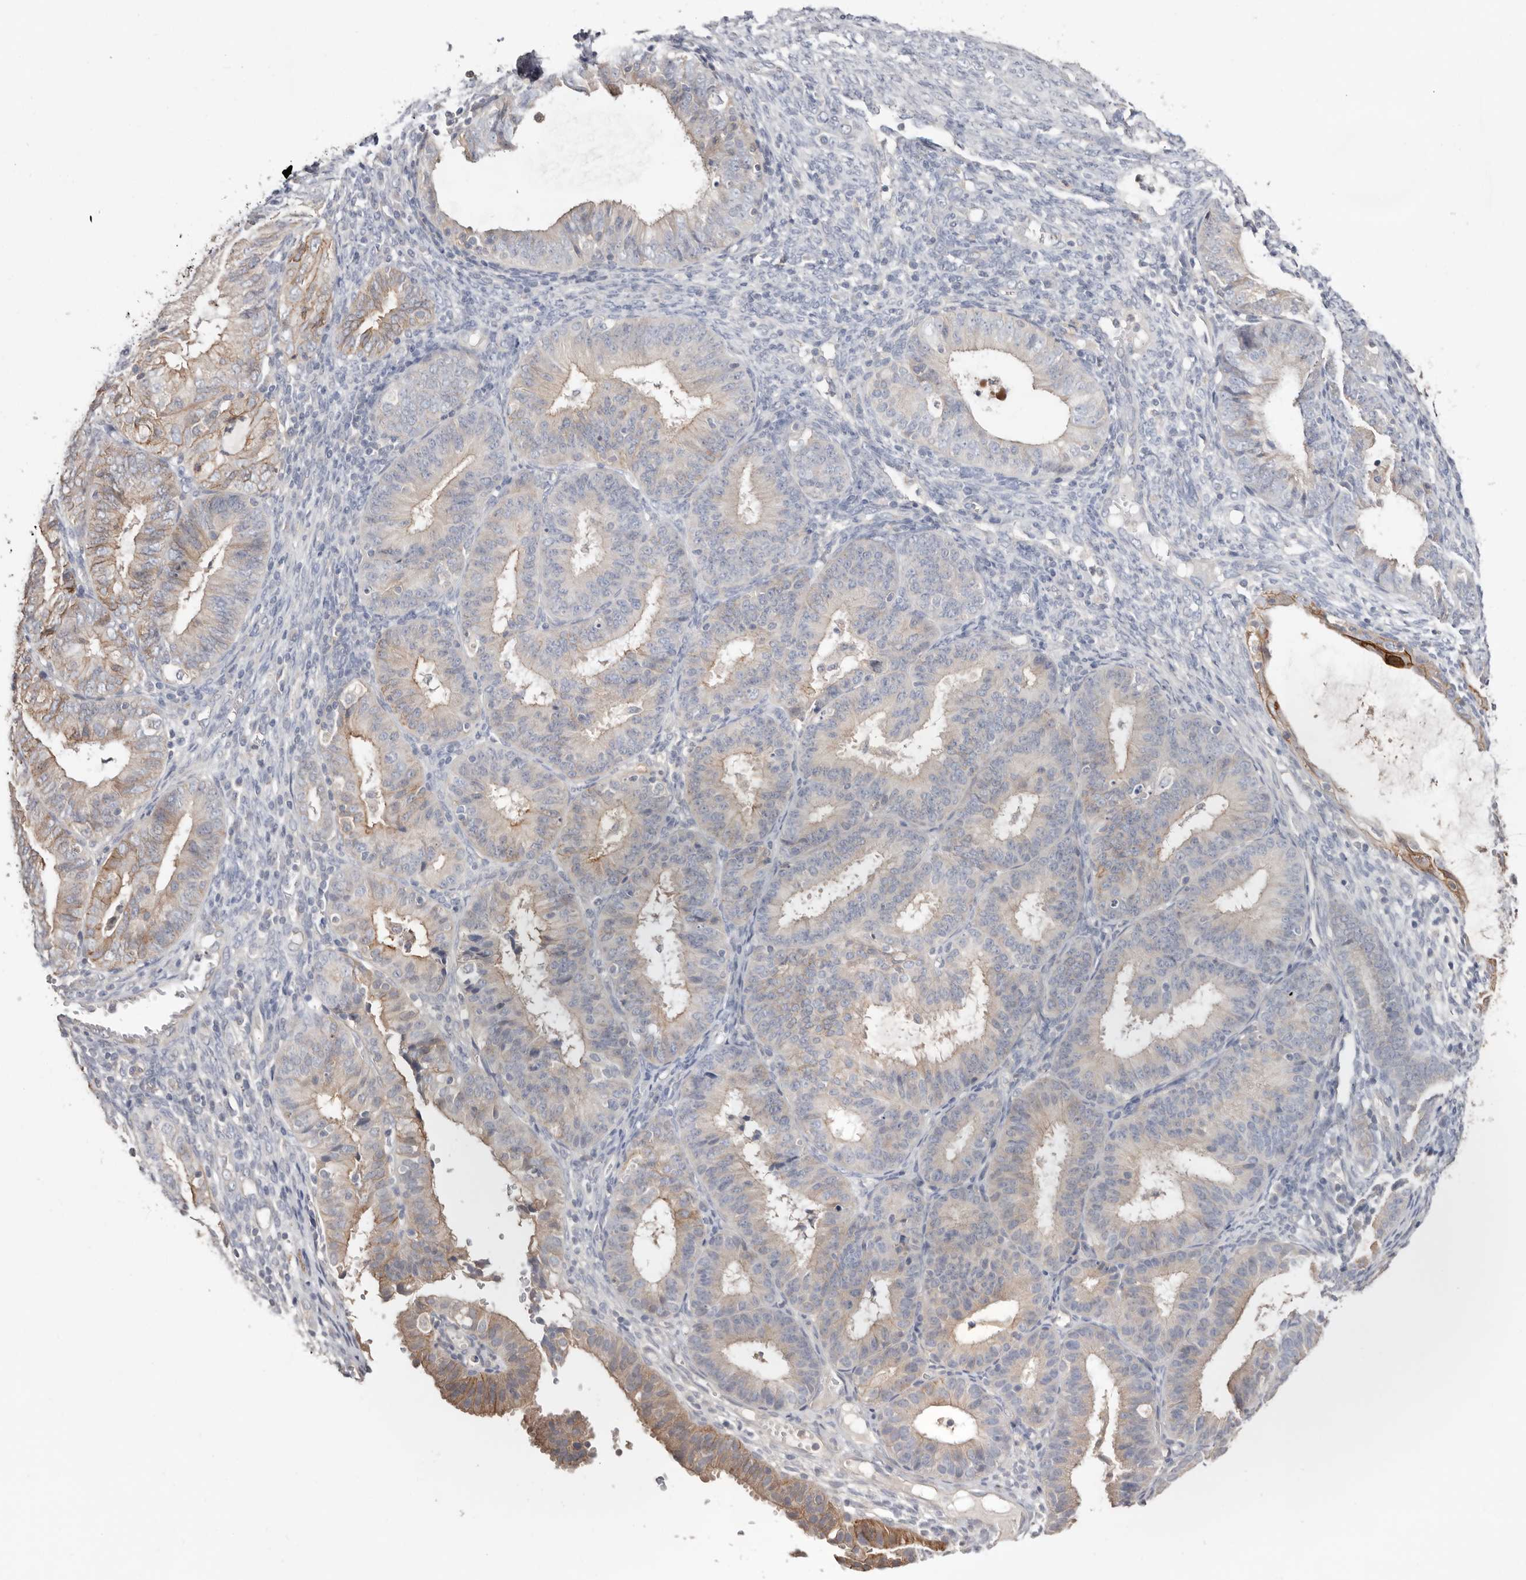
{"staining": {"intensity": "moderate", "quantity": "<25%", "location": "cytoplasmic/membranous"}, "tissue": "endometrial cancer", "cell_type": "Tumor cells", "image_type": "cancer", "snomed": [{"axis": "morphology", "description": "Adenocarcinoma, NOS"}, {"axis": "topography", "description": "Endometrium"}], "caption": "Endometrial cancer tissue displays moderate cytoplasmic/membranous expression in approximately <25% of tumor cells, visualized by immunohistochemistry.", "gene": "S100A14", "patient": {"sex": "female", "age": 51}}